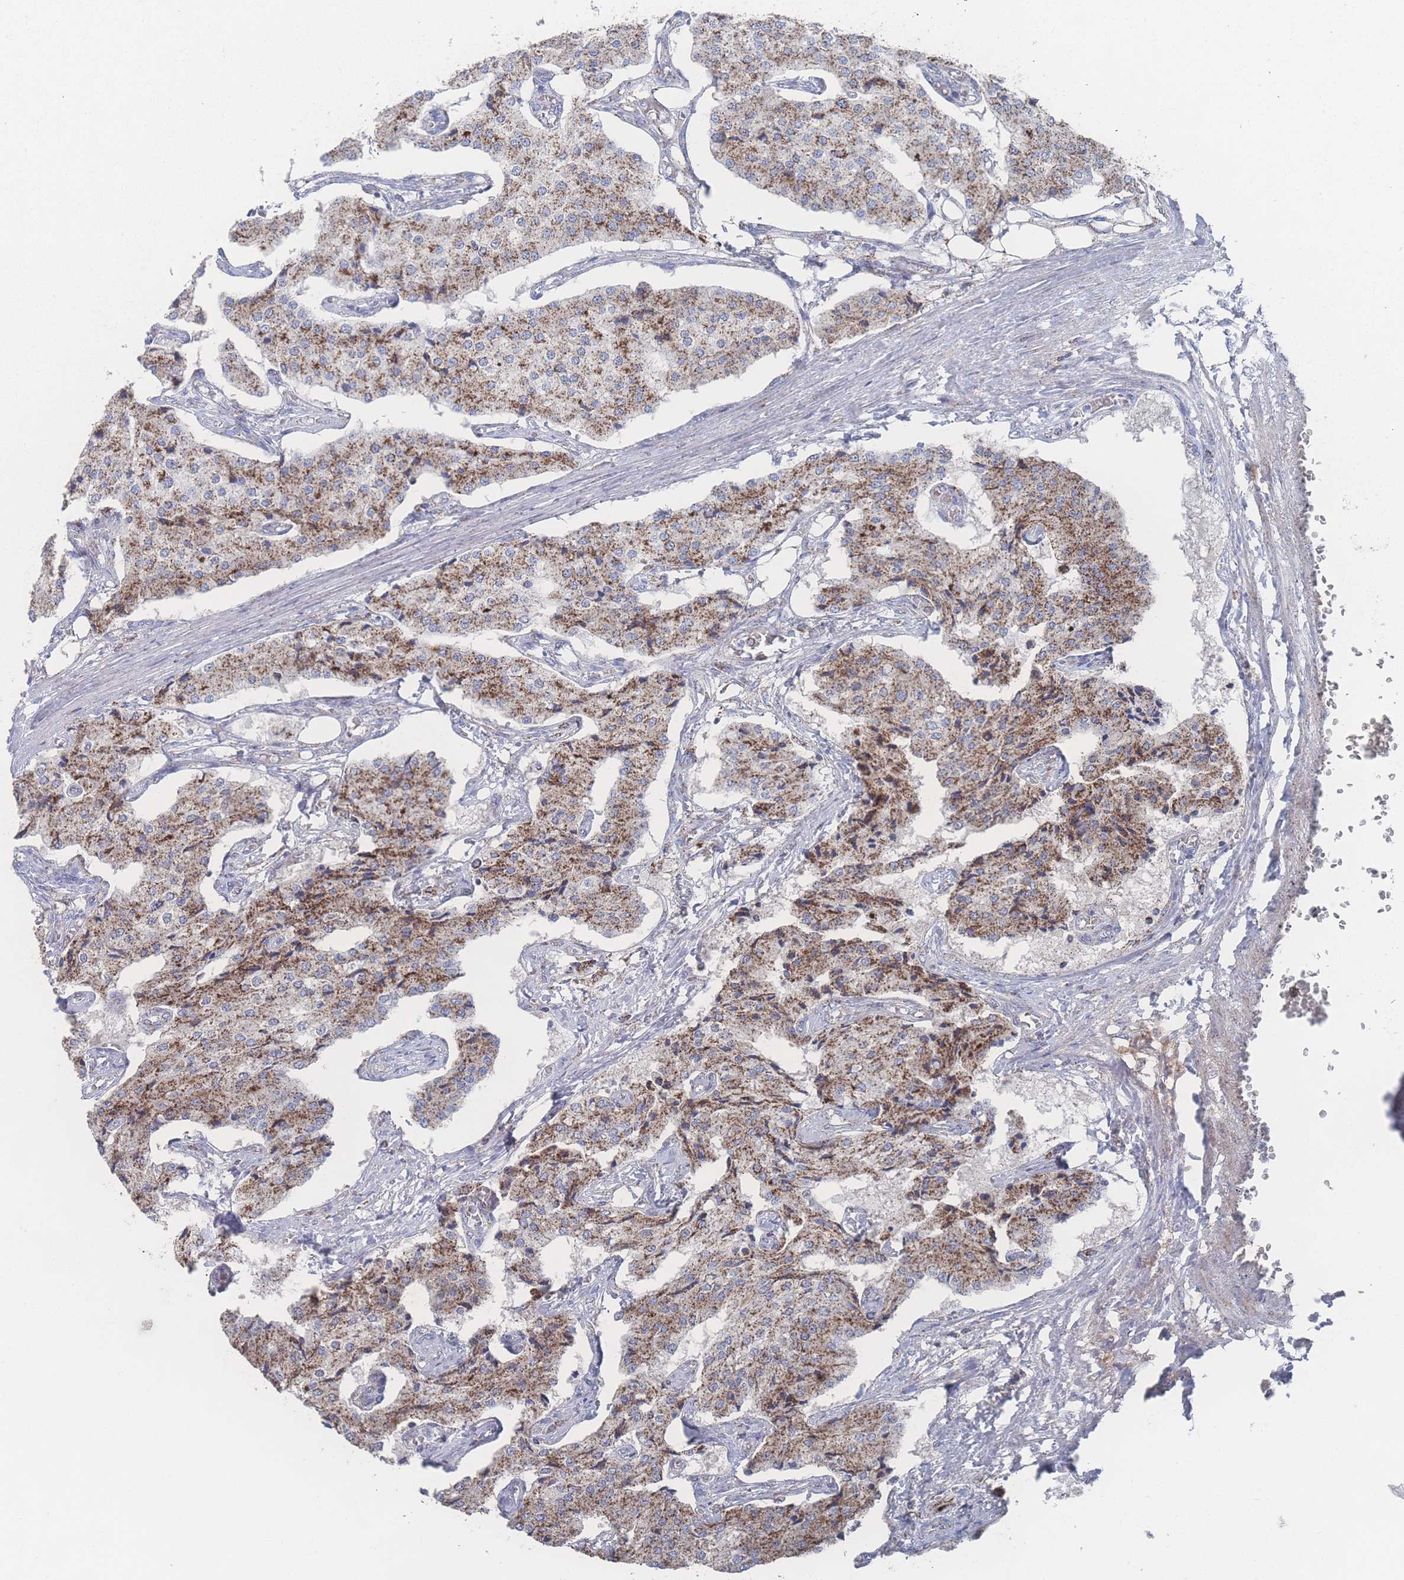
{"staining": {"intensity": "strong", "quantity": "25%-75%", "location": "cytoplasmic/membranous"}, "tissue": "carcinoid", "cell_type": "Tumor cells", "image_type": "cancer", "snomed": [{"axis": "morphology", "description": "Carcinoid, malignant, NOS"}, {"axis": "topography", "description": "Colon"}], "caption": "Tumor cells demonstrate high levels of strong cytoplasmic/membranous positivity in approximately 25%-75% of cells in human malignant carcinoid. Immunohistochemistry (ihc) stains the protein in brown and the nuclei are stained blue.", "gene": "PEX14", "patient": {"sex": "female", "age": 52}}